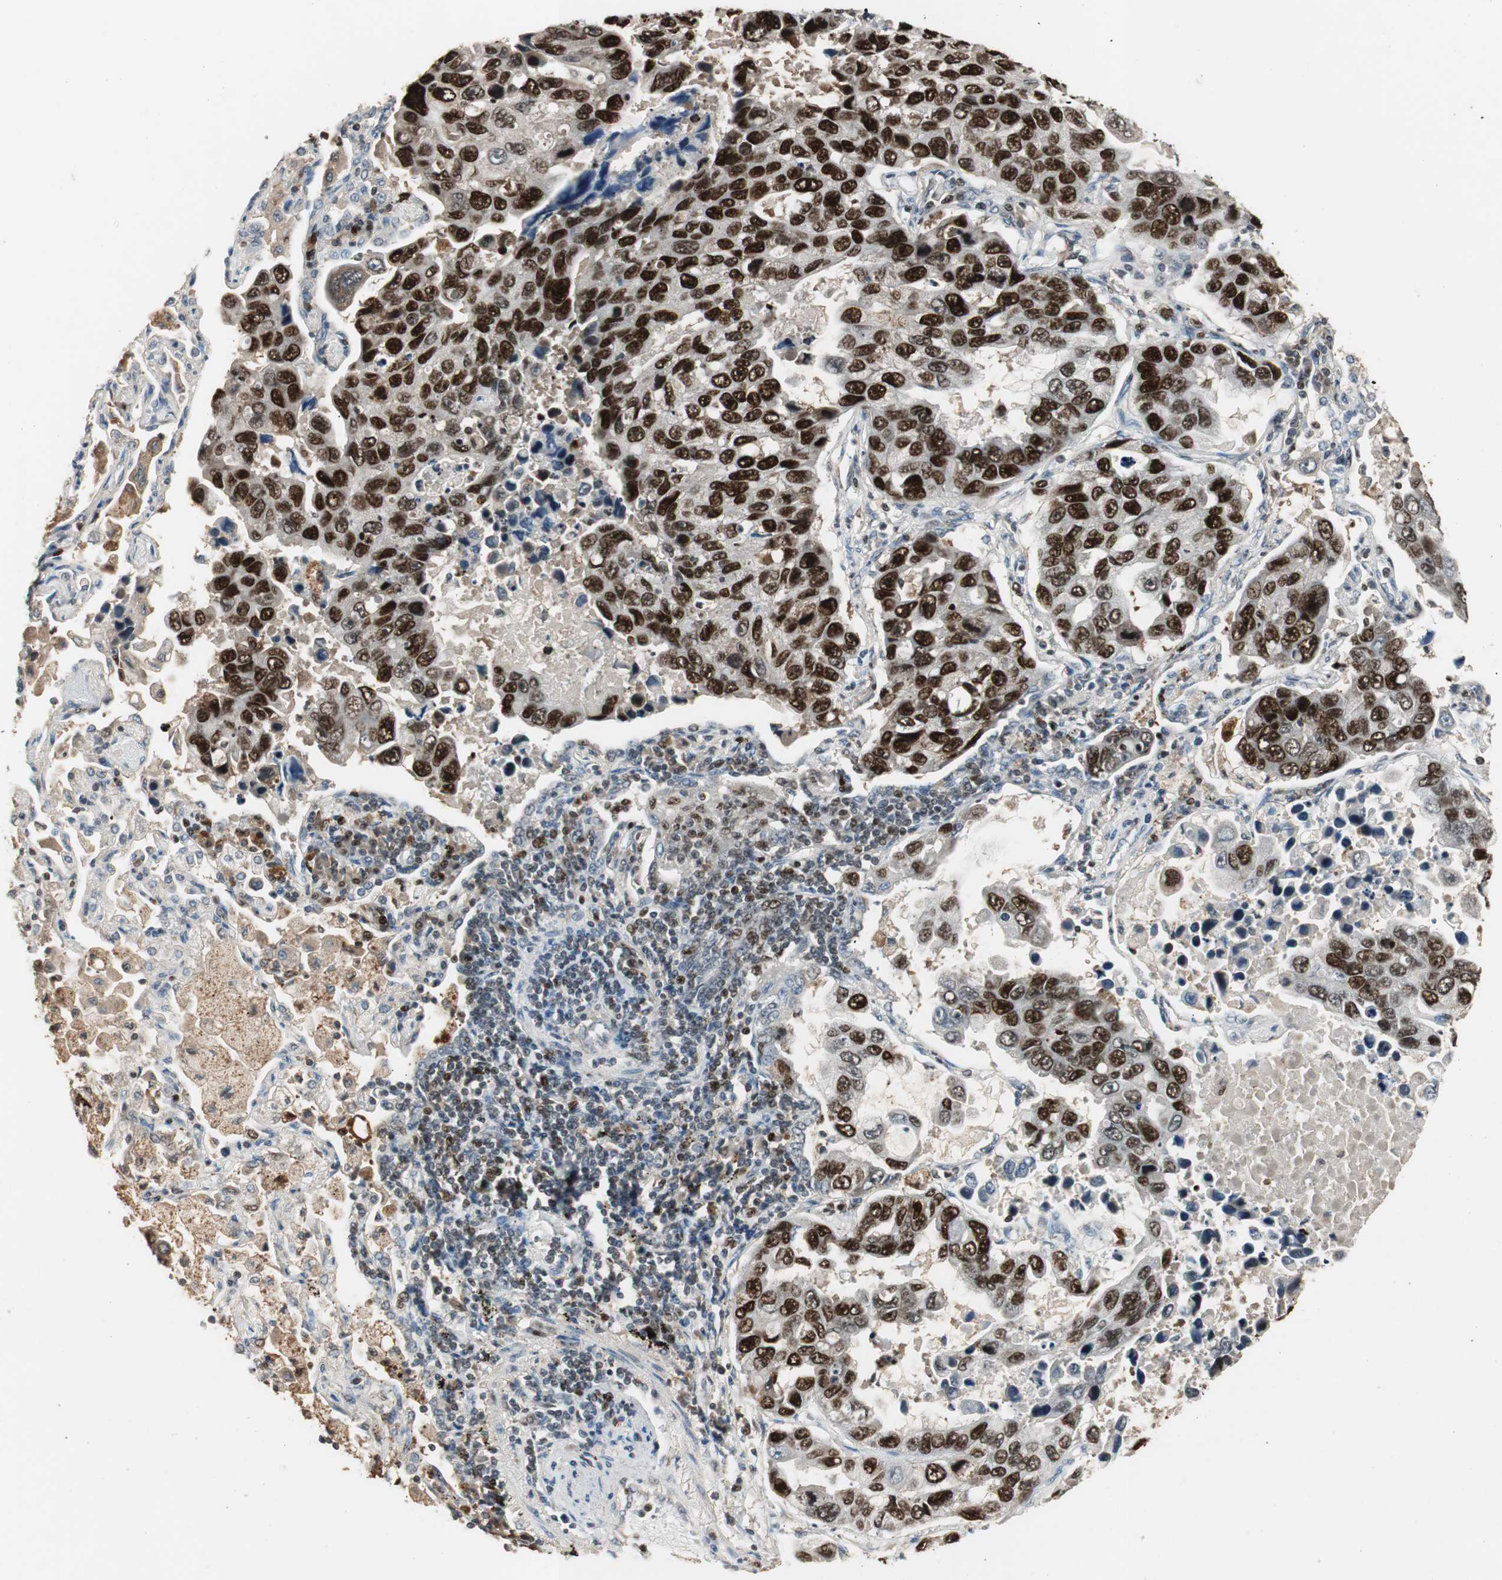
{"staining": {"intensity": "strong", "quantity": ">75%", "location": "nuclear"}, "tissue": "lung cancer", "cell_type": "Tumor cells", "image_type": "cancer", "snomed": [{"axis": "morphology", "description": "Adenocarcinoma, NOS"}, {"axis": "topography", "description": "Lung"}], "caption": "A brown stain shows strong nuclear positivity of a protein in adenocarcinoma (lung) tumor cells. The staining was performed using DAB (3,3'-diaminobenzidine) to visualize the protein expression in brown, while the nuclei were stained in blue with hematoxylin (Magnification: 20x).", "gene": "FEN1", "patient": {"sex": "male", "age": 64}}